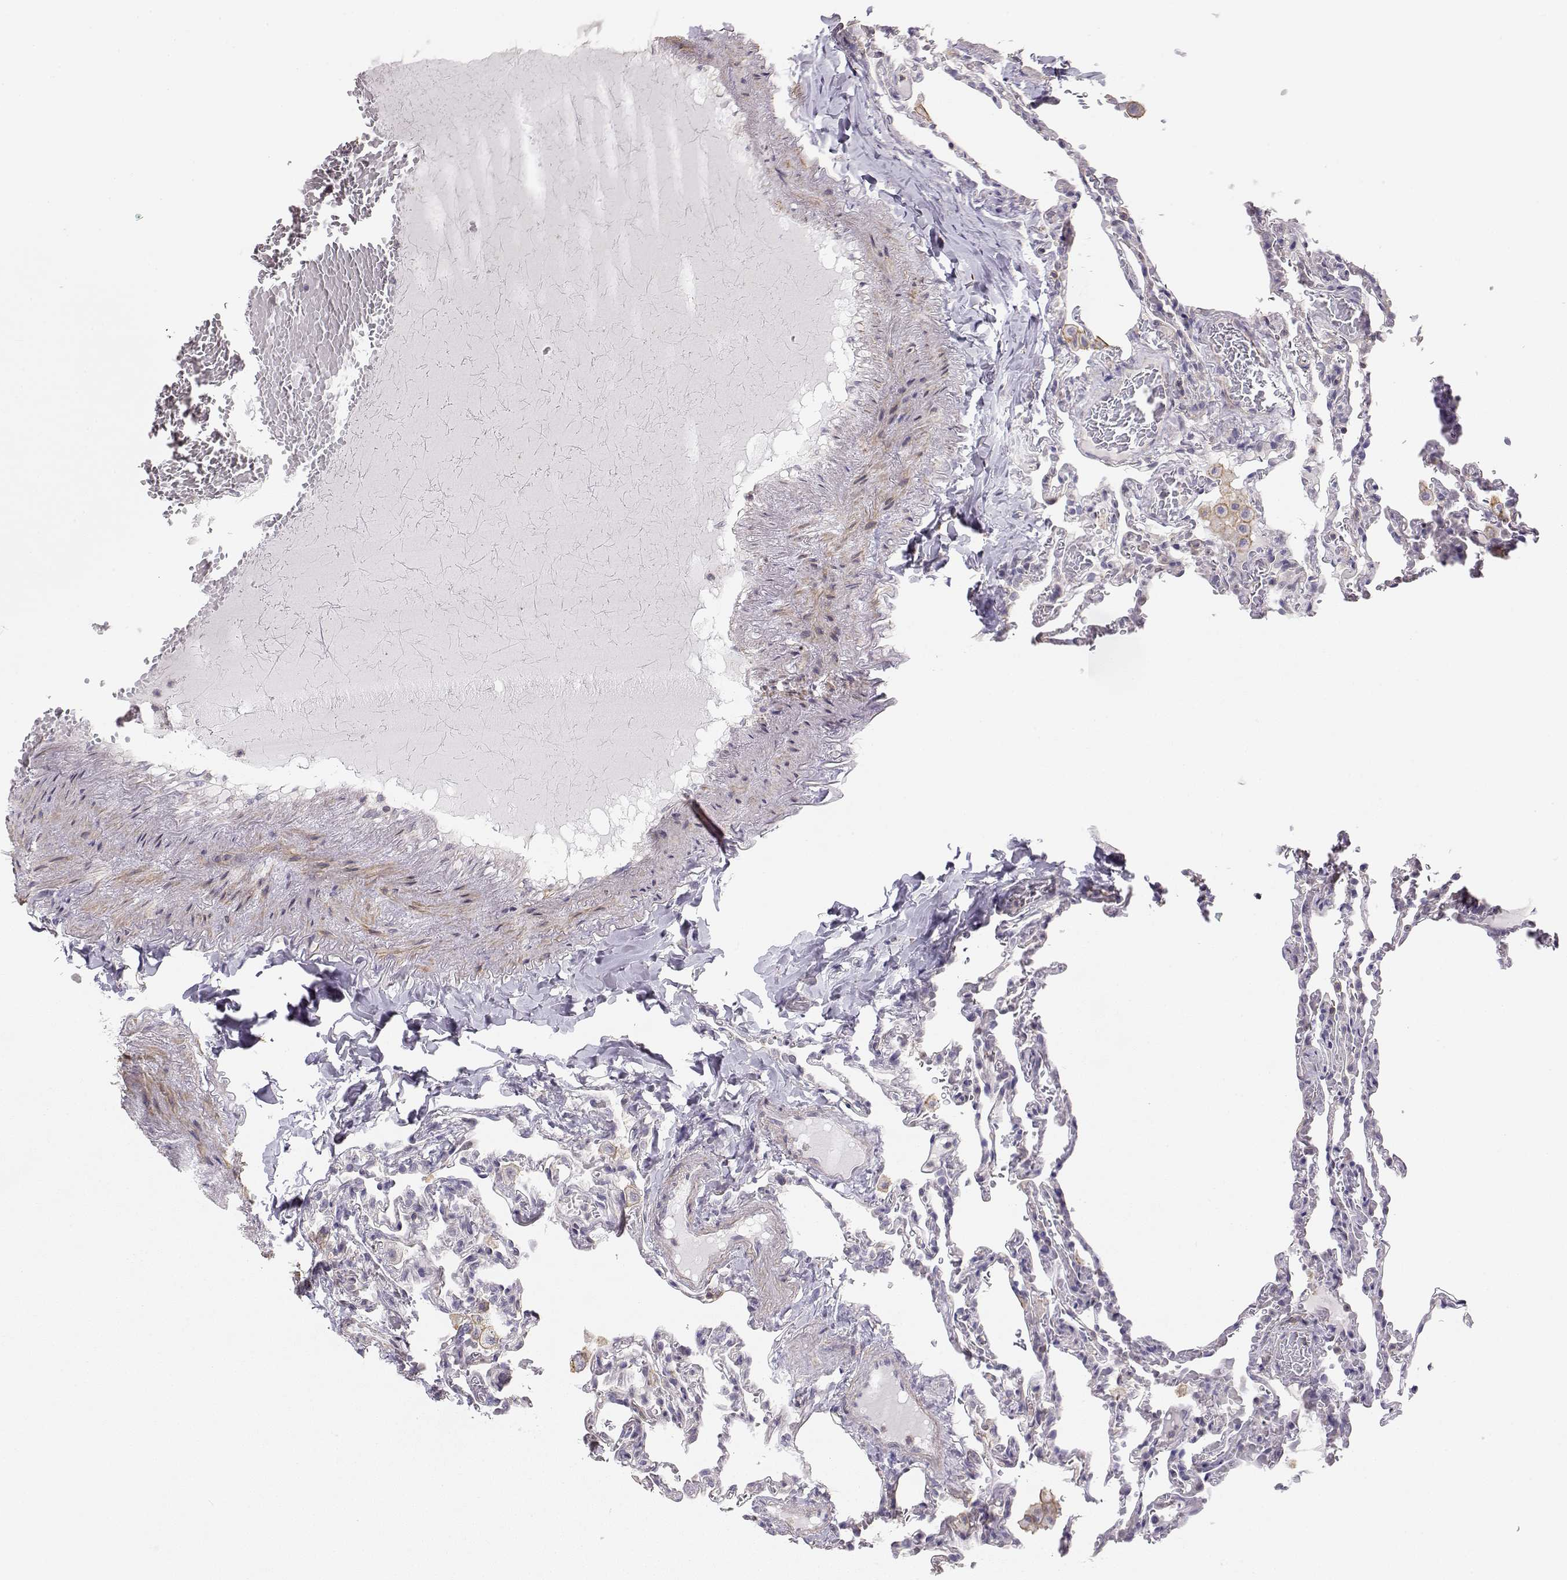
{"staining": {"intensity": "negative", "quantity": "none", "location": "none"}, "tissue": "lung", "cell_type": "Alveolar cells", "image_type": "normal", "snomed": [{"axis": "morphology", "description": "Normal tissue, NOS"}, {"axis": "topography", "description": "Lung"}], "caption": "An image of human lung is negative for staining in alveolar cells. (DAB immunohistochemistry visualized using brightfield microscopy, high magnification).", "gene": "DAPL1", "patient": {"sex": "female", "age": 43}}